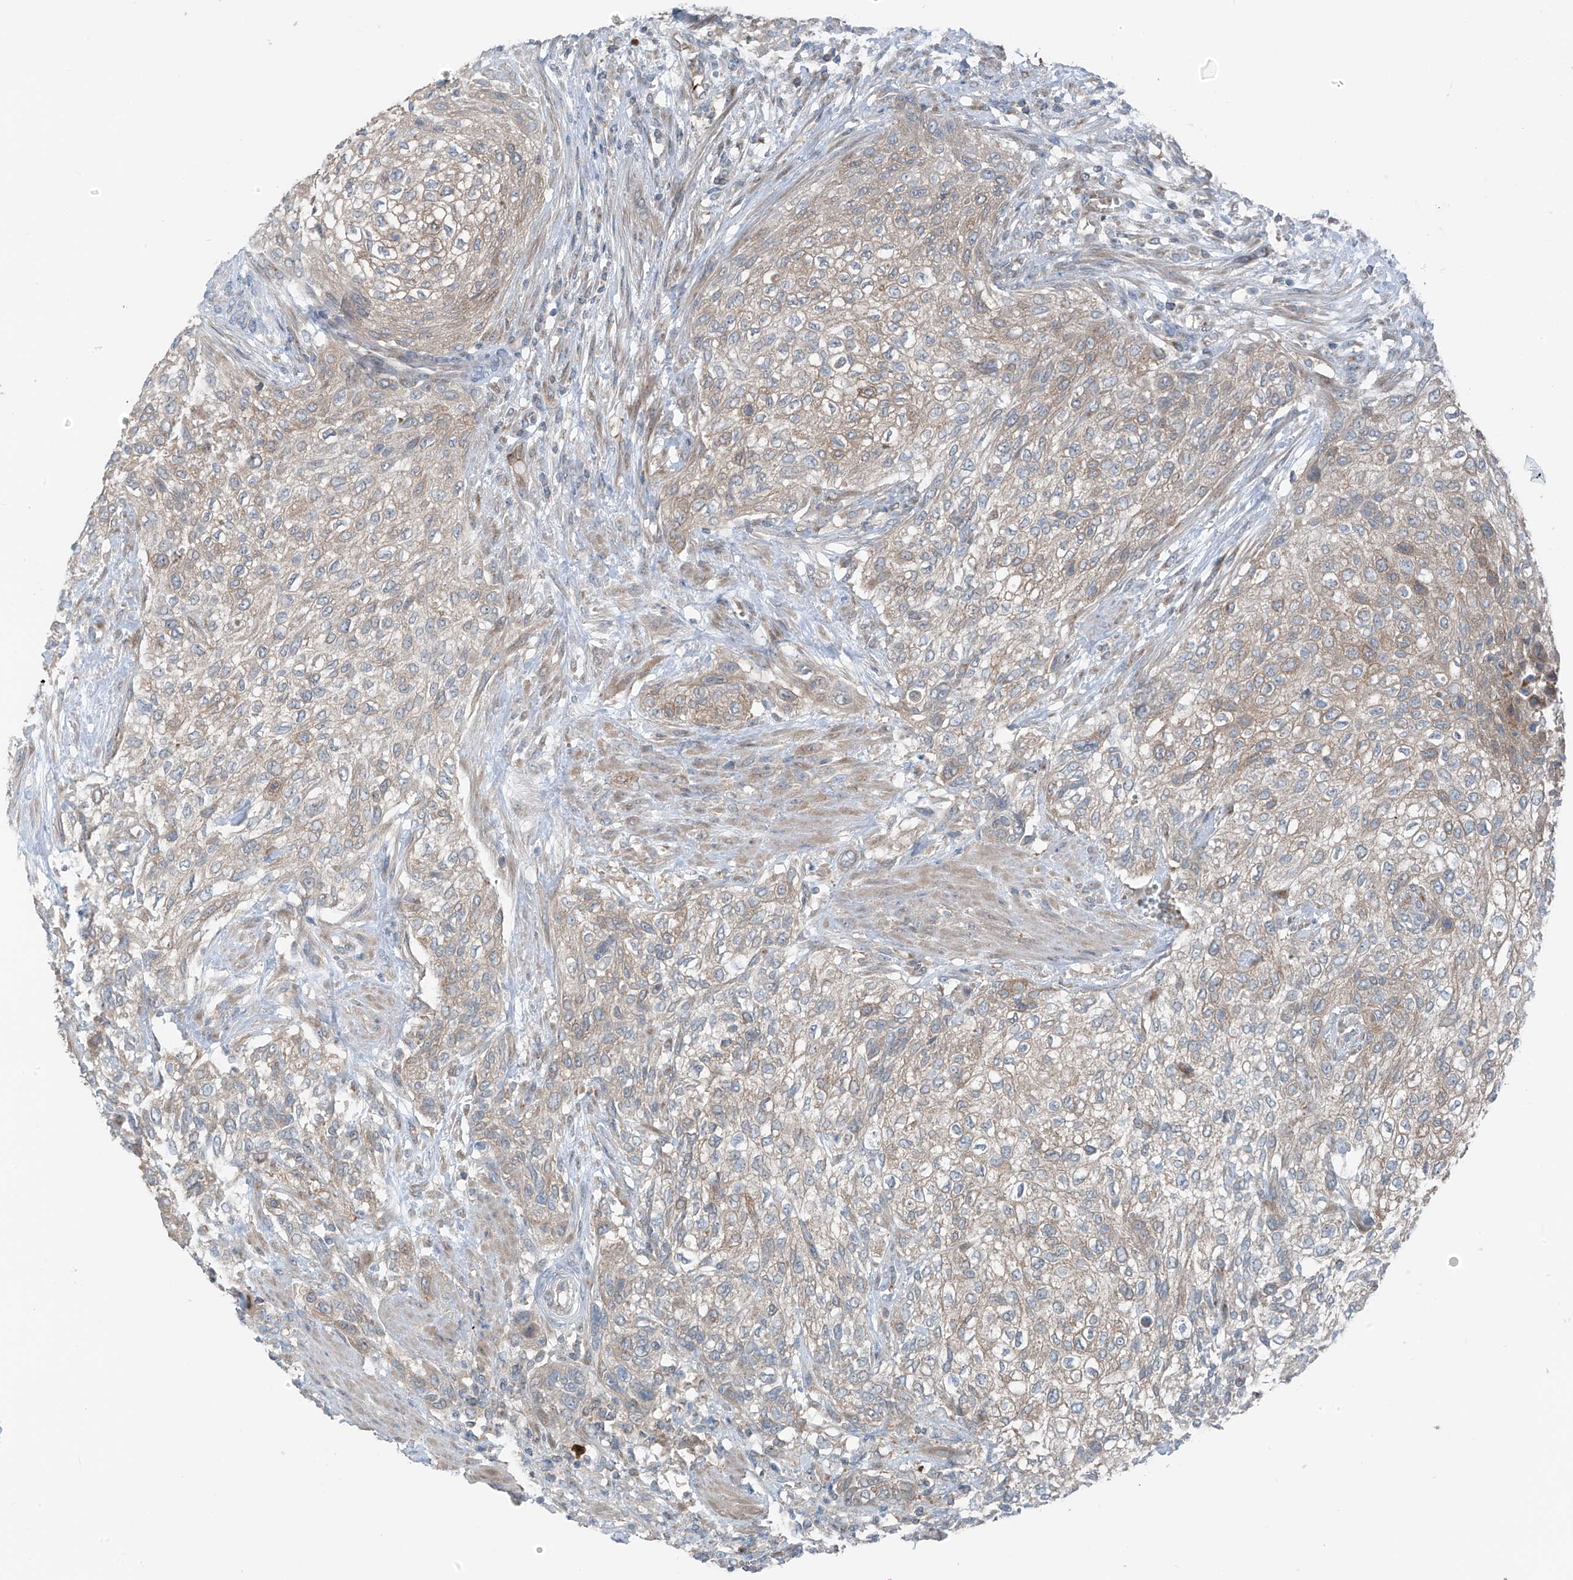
{"staining": {"intensity": "weak", "quantity": ">75%", "location": "cytoplasmic/membranous"}, "tissue": "urothelial cancer", "cell_type": "Tumor cells", "image_type": "cancer", "snomed": [{"axis": "morphology", "description": "Urothelial carcinoma, High grade"}, {"axis": "topography", "description": "Urinary bladder"}], "caption": "IHC staining of urothelial cancer, which reveals low levels of weak cytoplasmic/membranous expression in approximately >75% of tumor cells indicating weak cytoplasmic/membranous protein expression. The staining was performed using DAB (brown) for protein detection and nuclei were counterstained in hematoxylin (blue).", "gene": "SLC12A6", "patient": {"sex": "male", "age": 35}}